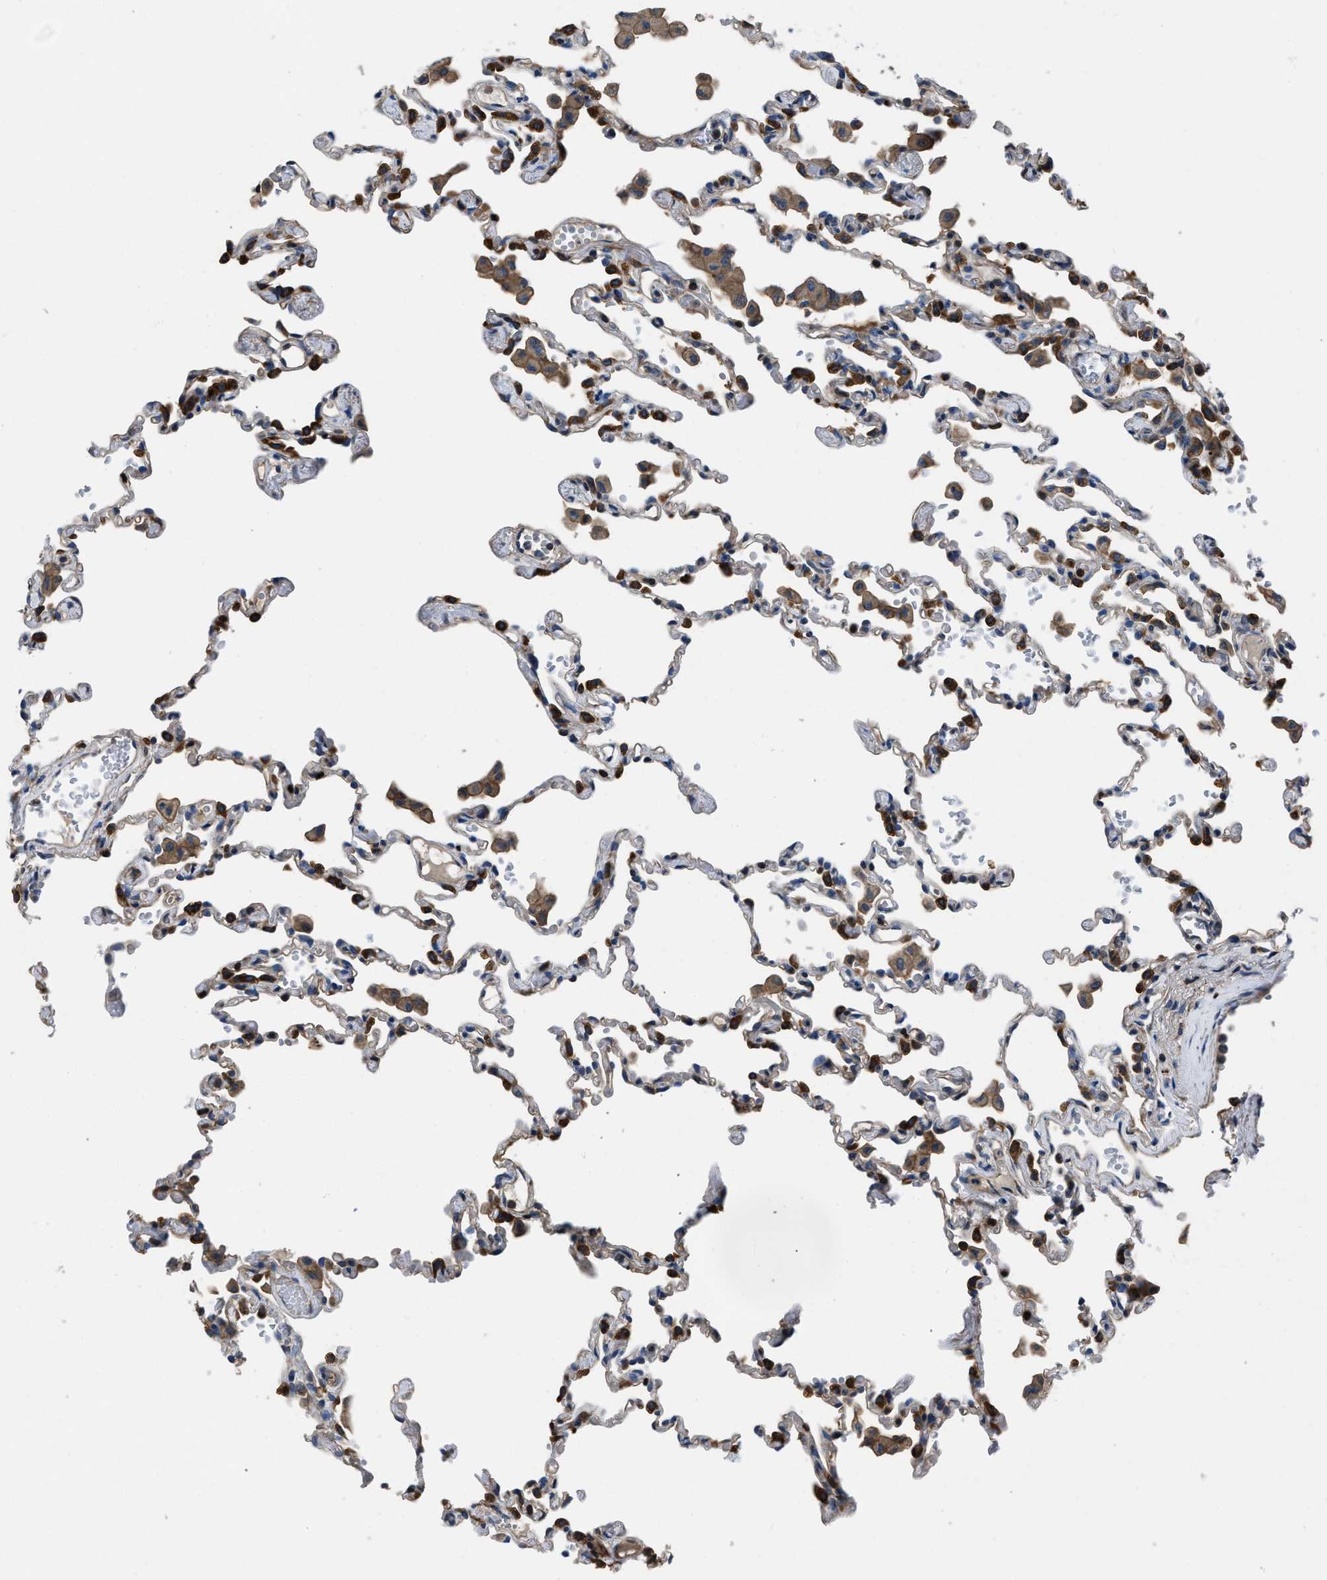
{"staining": {"intensity": "moderate", "quantity": "25%-75%", "location": "cytoplasmic/membranous"}, "tissue": "lung", "cell_type": "Alveolar cells", "image_type": "normal", "snomed": [{"axis": "morphology", "description": "Normal tissue, NOS"}, {"axis": "topography", "description": "Bronchus"}, {"axis": "topography", "description": "Lung"}], "caption": "Normal lung displays moderate cytoplasmic/membranous positivity in about 25%-75% of alveolar cells.", "gene": "YARS1", "patient": {"sex": "female", "age": 49}}